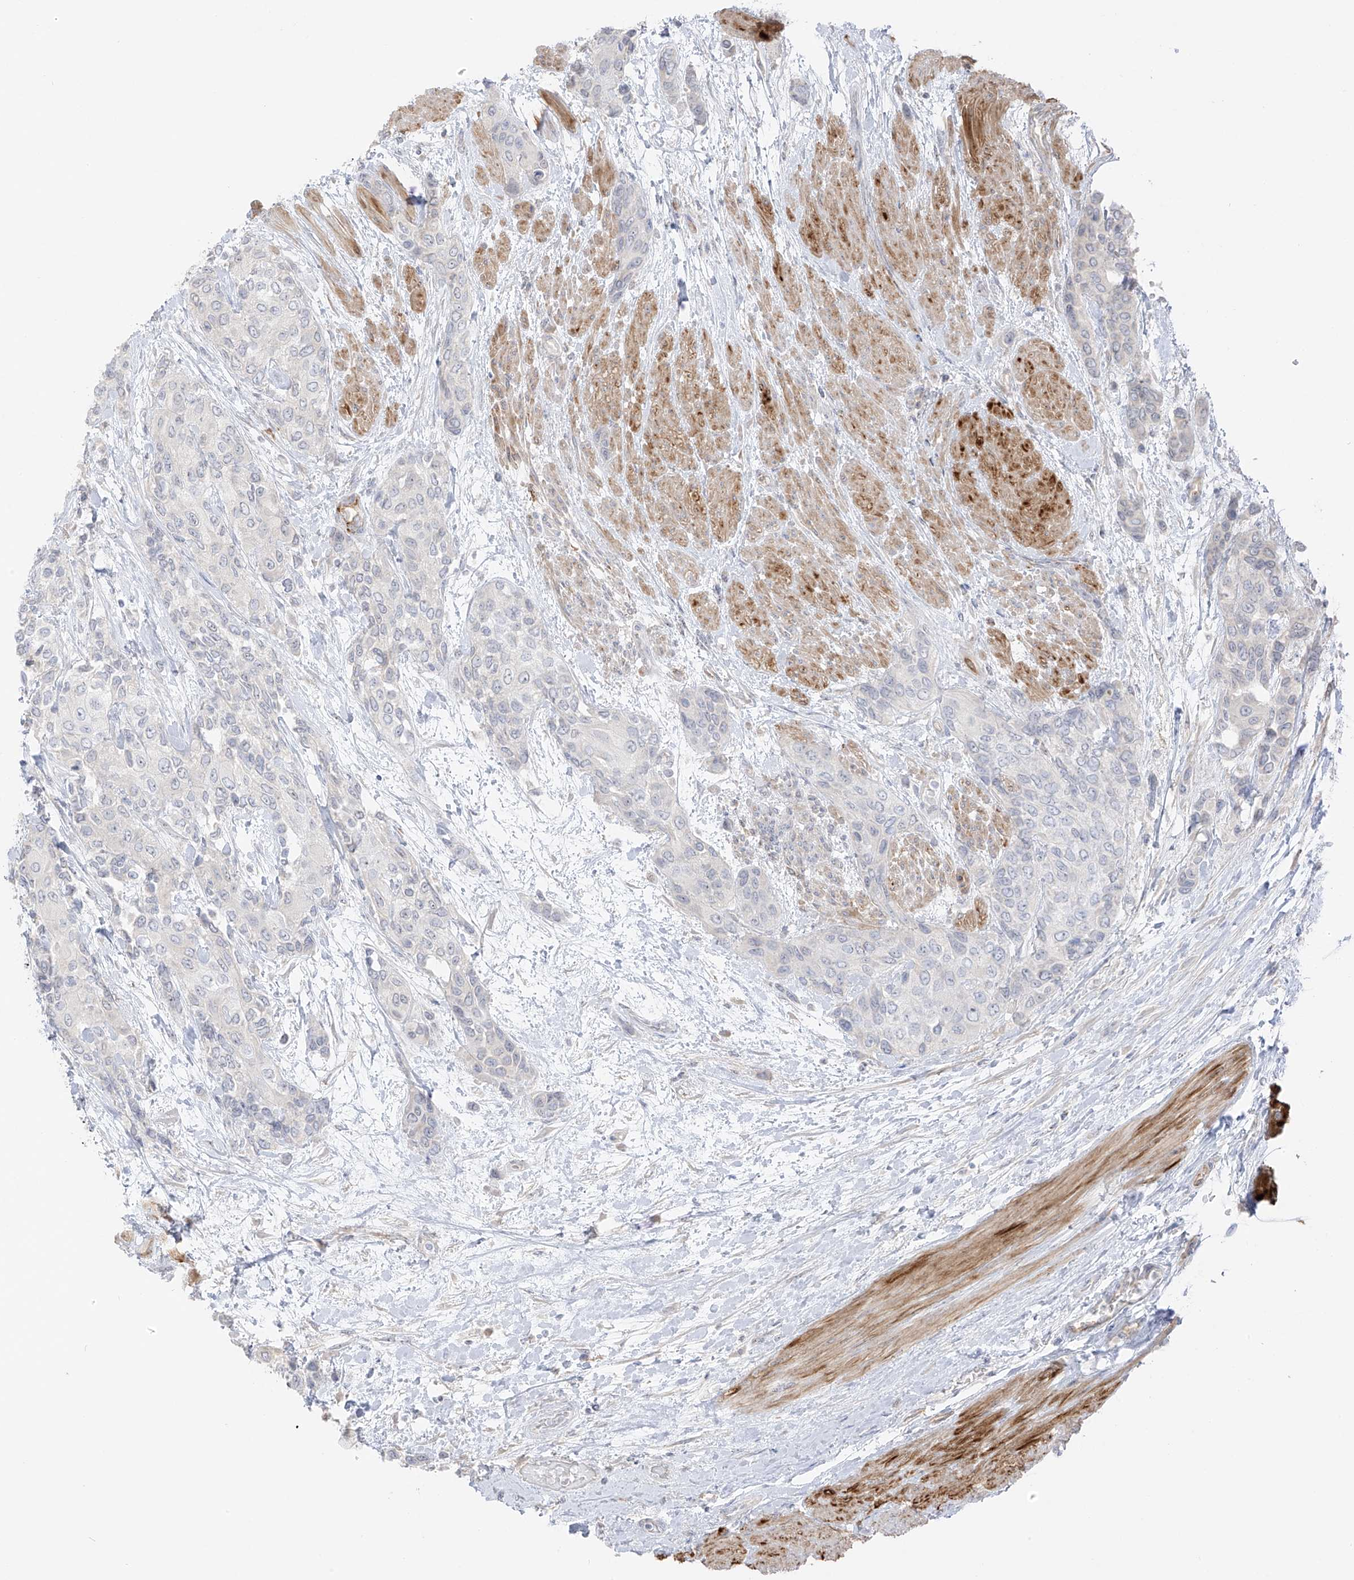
{"staining": {"intensity": "negative", "quantity": "none", "location": "none"}, "tissue": "urothelial cancer", "cell_type": "Tumor cells", "image_type": "cancer", "snomed": [{"axis": "morphology", "description": "Normal tissue, NOS"}, {"axis": "morphology", "description": "Urothelial carcinoma, High grade"}, {"axis": "topography", "description": "Vascular tissue"}, {"axis": "topography", "description": "Urinary bladder"}], "caption": "Image shows no significant protein expression in tumor cells of urothelial cancer.", "gene": "C11orf87", "patient": {"sex": "female", "age": 56}}